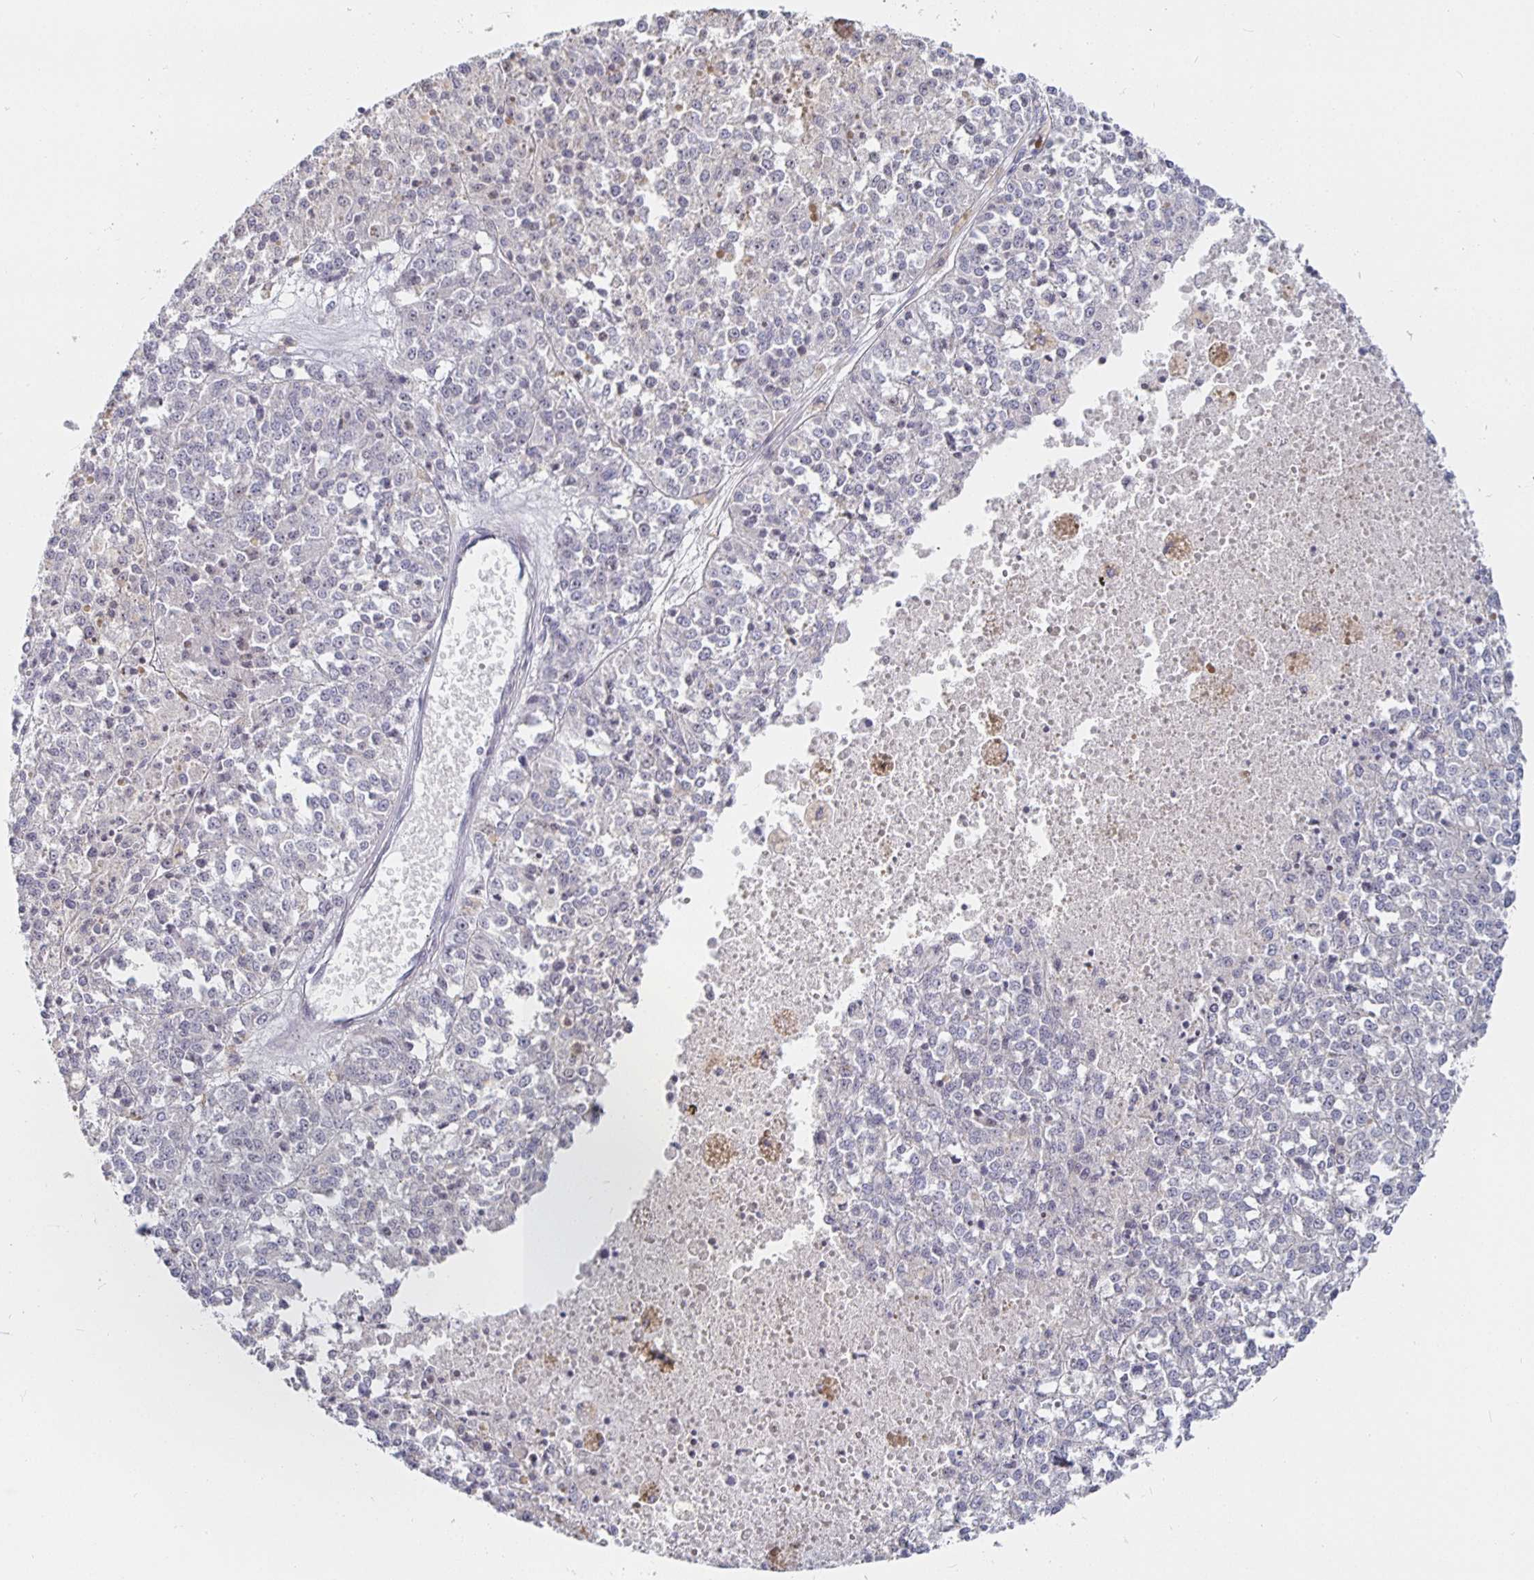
{"staining": {"intensity": "negative", "quantity": "none", "location": "none"}, "tissue": "melanoma", "cell_type": "Tumor cells", "image_type": "cancer", "snomed": [{"axis": "morphology", "description": "Malignant melanoma, Metastatic site"}, {"axis": "topography", "description": "Lymph node"}], "caption": "The immunohistochemistry (IHC) photomicrograph has no significant expression in tumor cells of melanoma tissue. Brightfield microscopy of IHC stained with DAB (3,3'-diaminobenzidine) (brown) and hematoxylin (blue), captured at high magnification.", "gene": "S100G", "patient": {"sex": "female", "age": 64}}